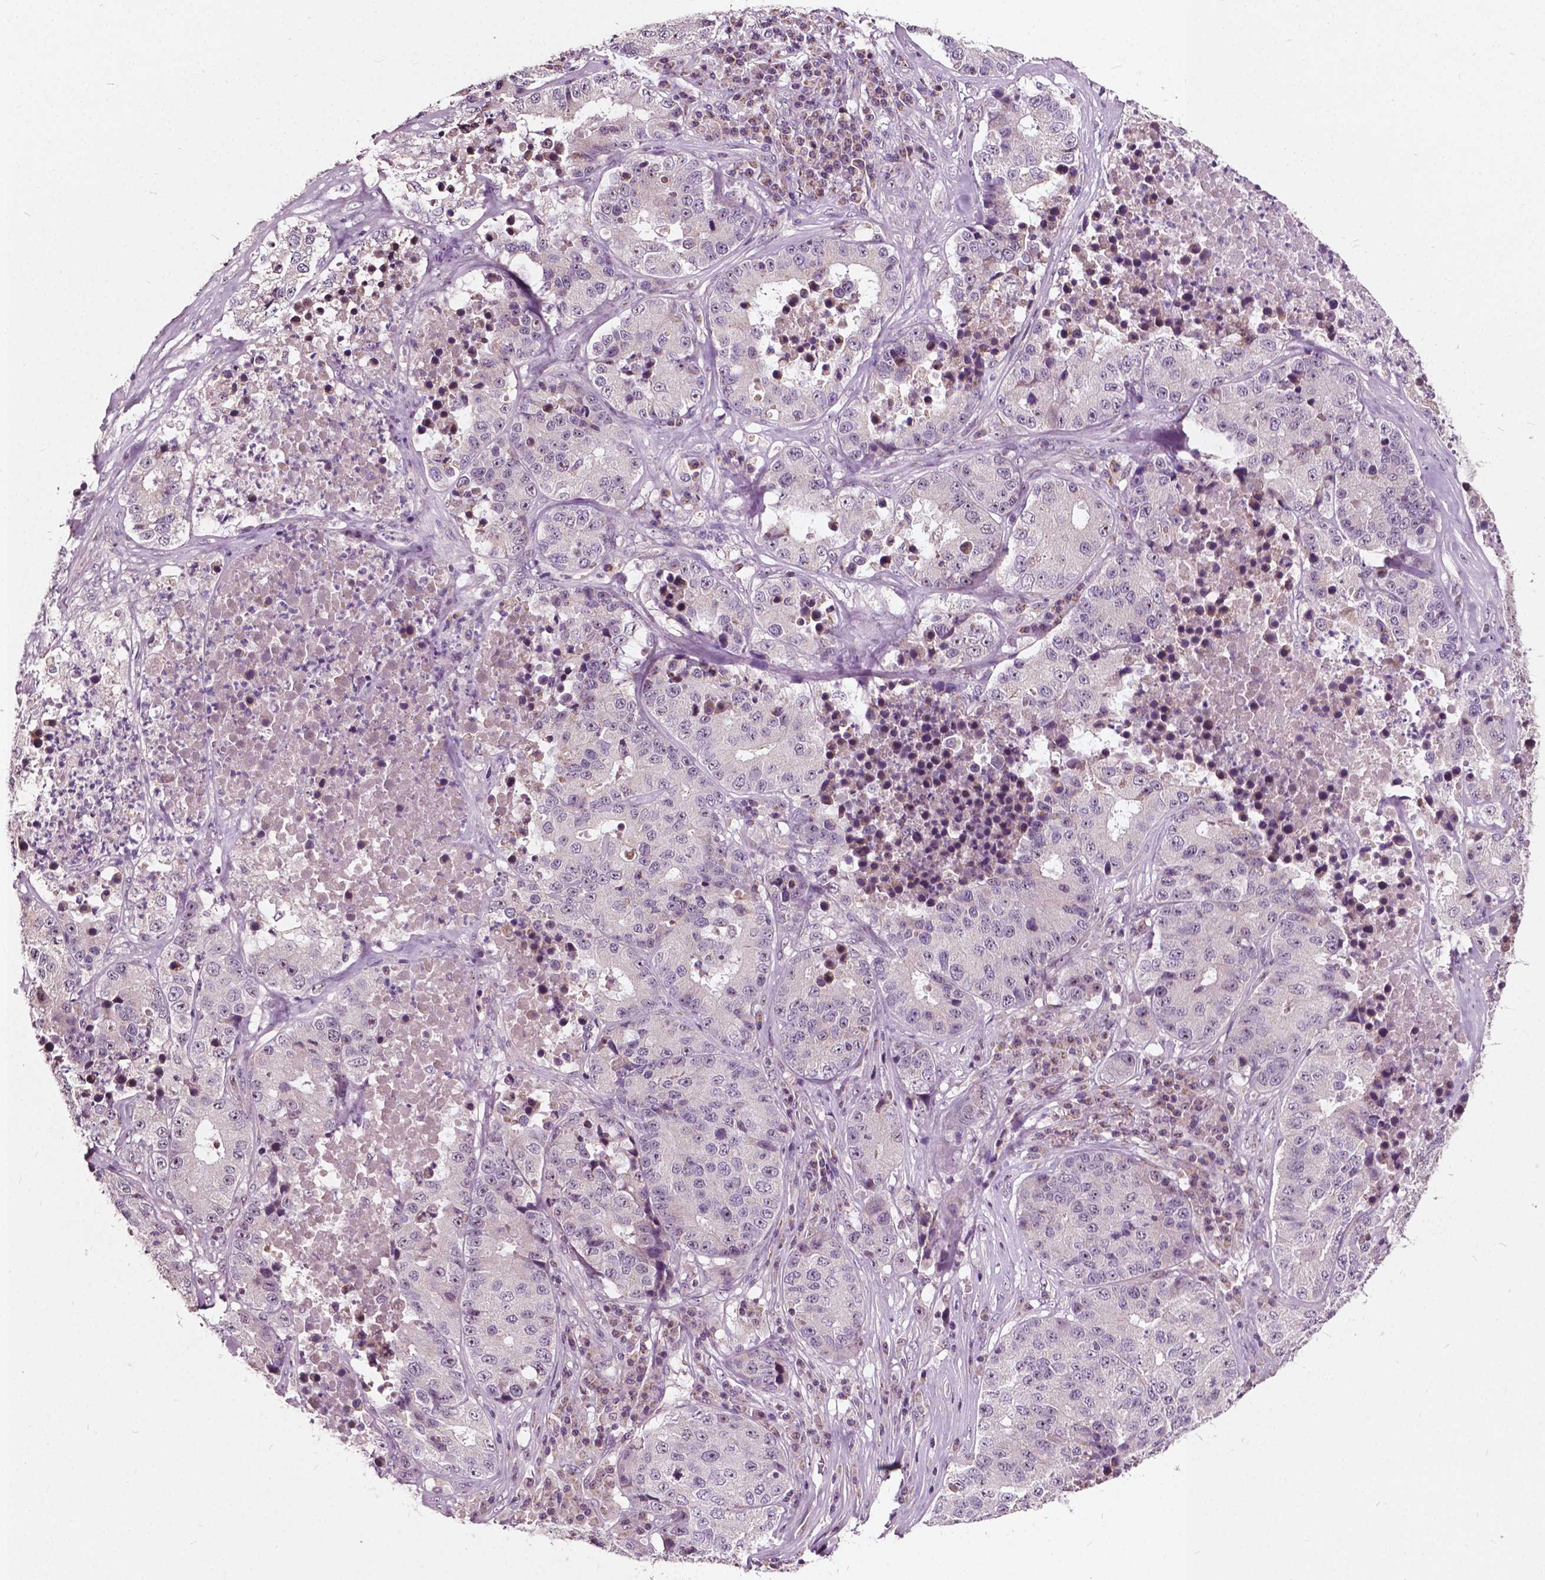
{"staining": {"intensity": "weak", "quantity": "<25%", "location": "nuclear"}, "tissue": "stomach cancer", "cell_type": "Tumor cells", "image_type": "cancer", "snomed": [{"axis": "morphology", "description": "Adenocarcinoma, NOS"}, {"axis": "topography", "description": "Stomach"}], "caption": "Photomicrograph shows no protein staining in tumor cells of stomach adenocarcinoma tissue.", "gene": "ODF3L2", "patient": {"sex": "male", "age": 71}}